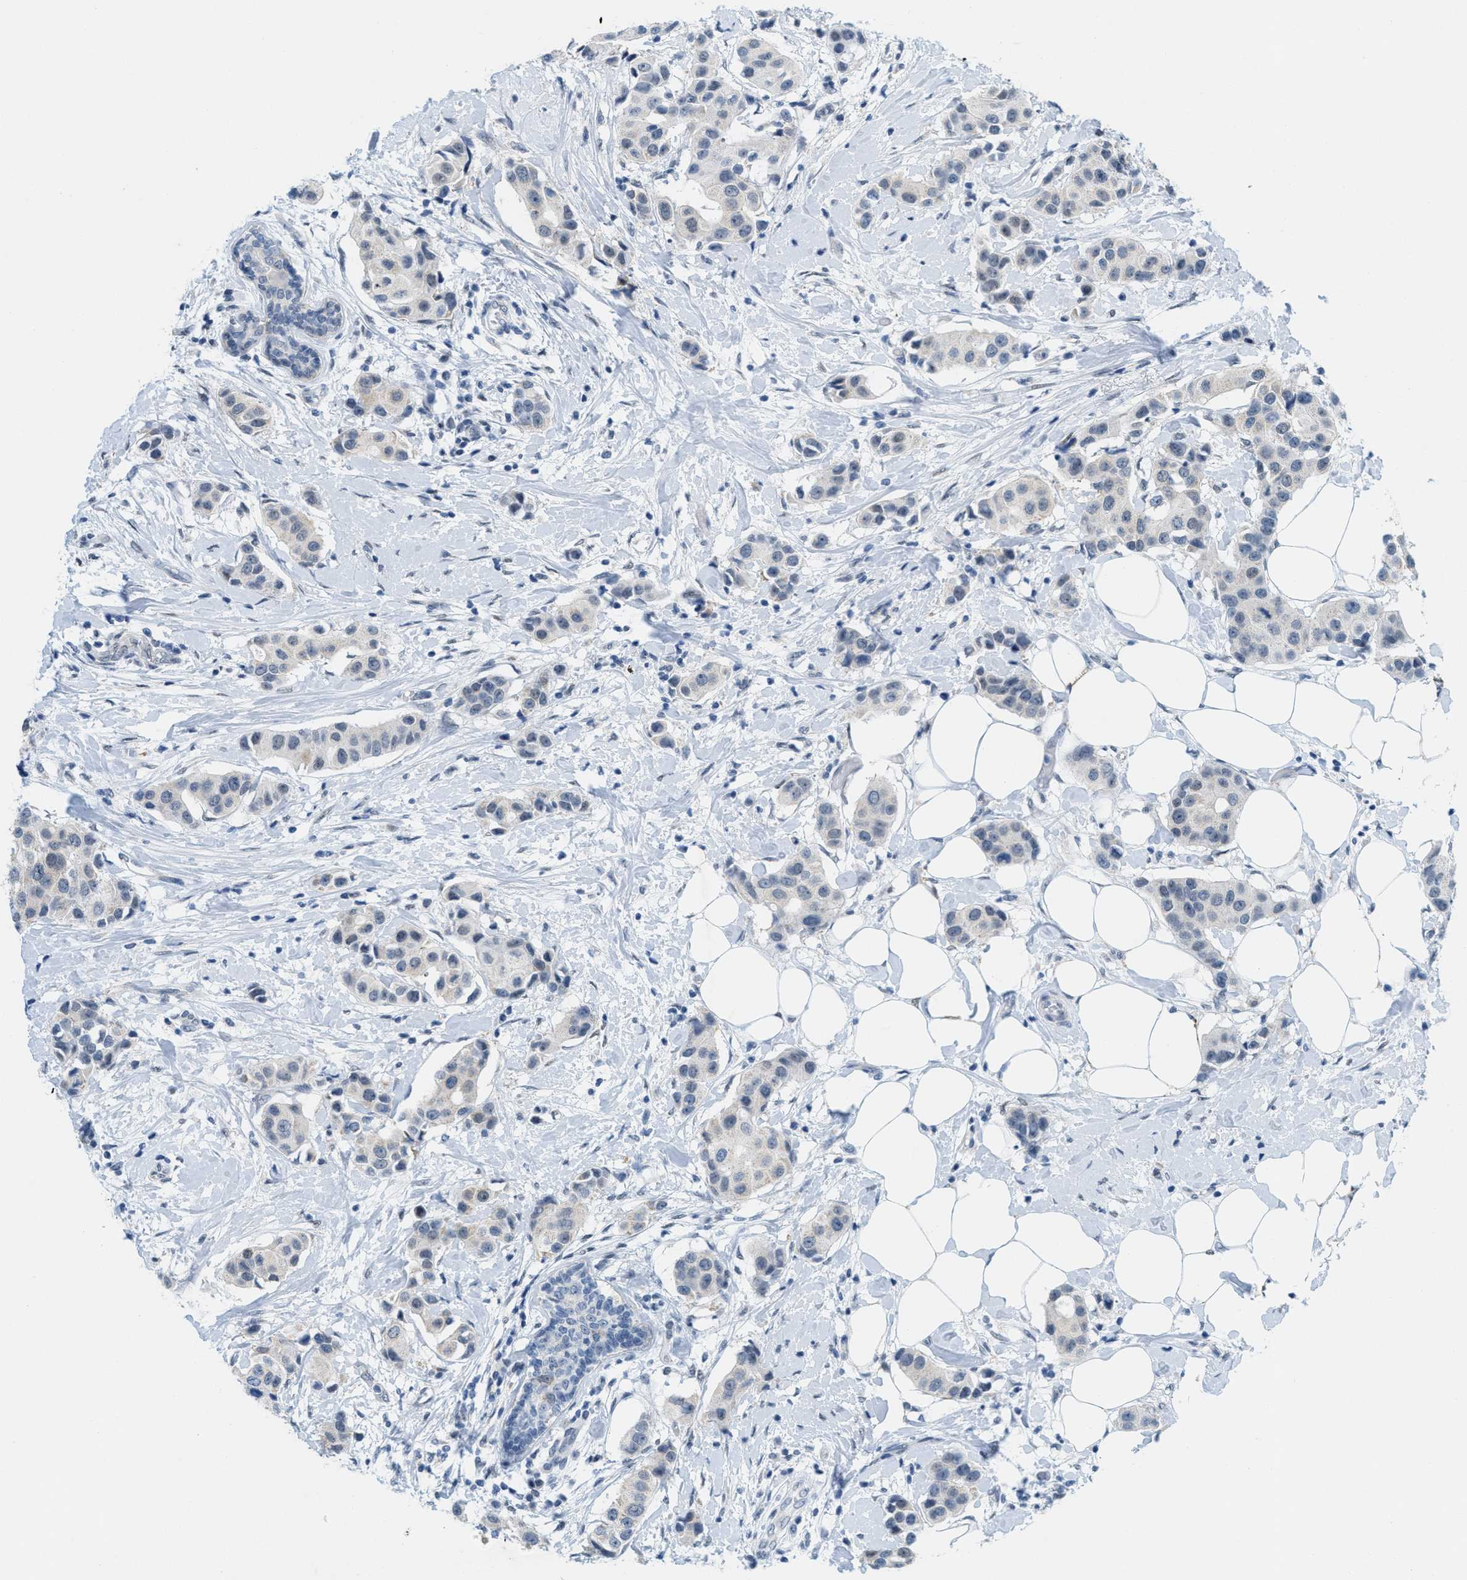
{"staining": {"intensity": "negative", "quantity": "none", "location": "none"}, "tissue": "breast cancer", "cell_type": "Tumor cells", "image_type": "cancer", "snomed": [{"axis": "morphology", "description": "Normal tissue, NOS"}, {"axis": "morphology", "description": "Duct carcinoma"}, {"axis": "topography", "description": "Breast"}], "caption": "IHC photomicrograph of neoplastic tissue: breast cancer (intraductal carcinoma) stained with DAB shows no significant protein positivity in tumor cells.", "gene": "HS3ST2", "patient": {"sex": "female", "age": 39}}